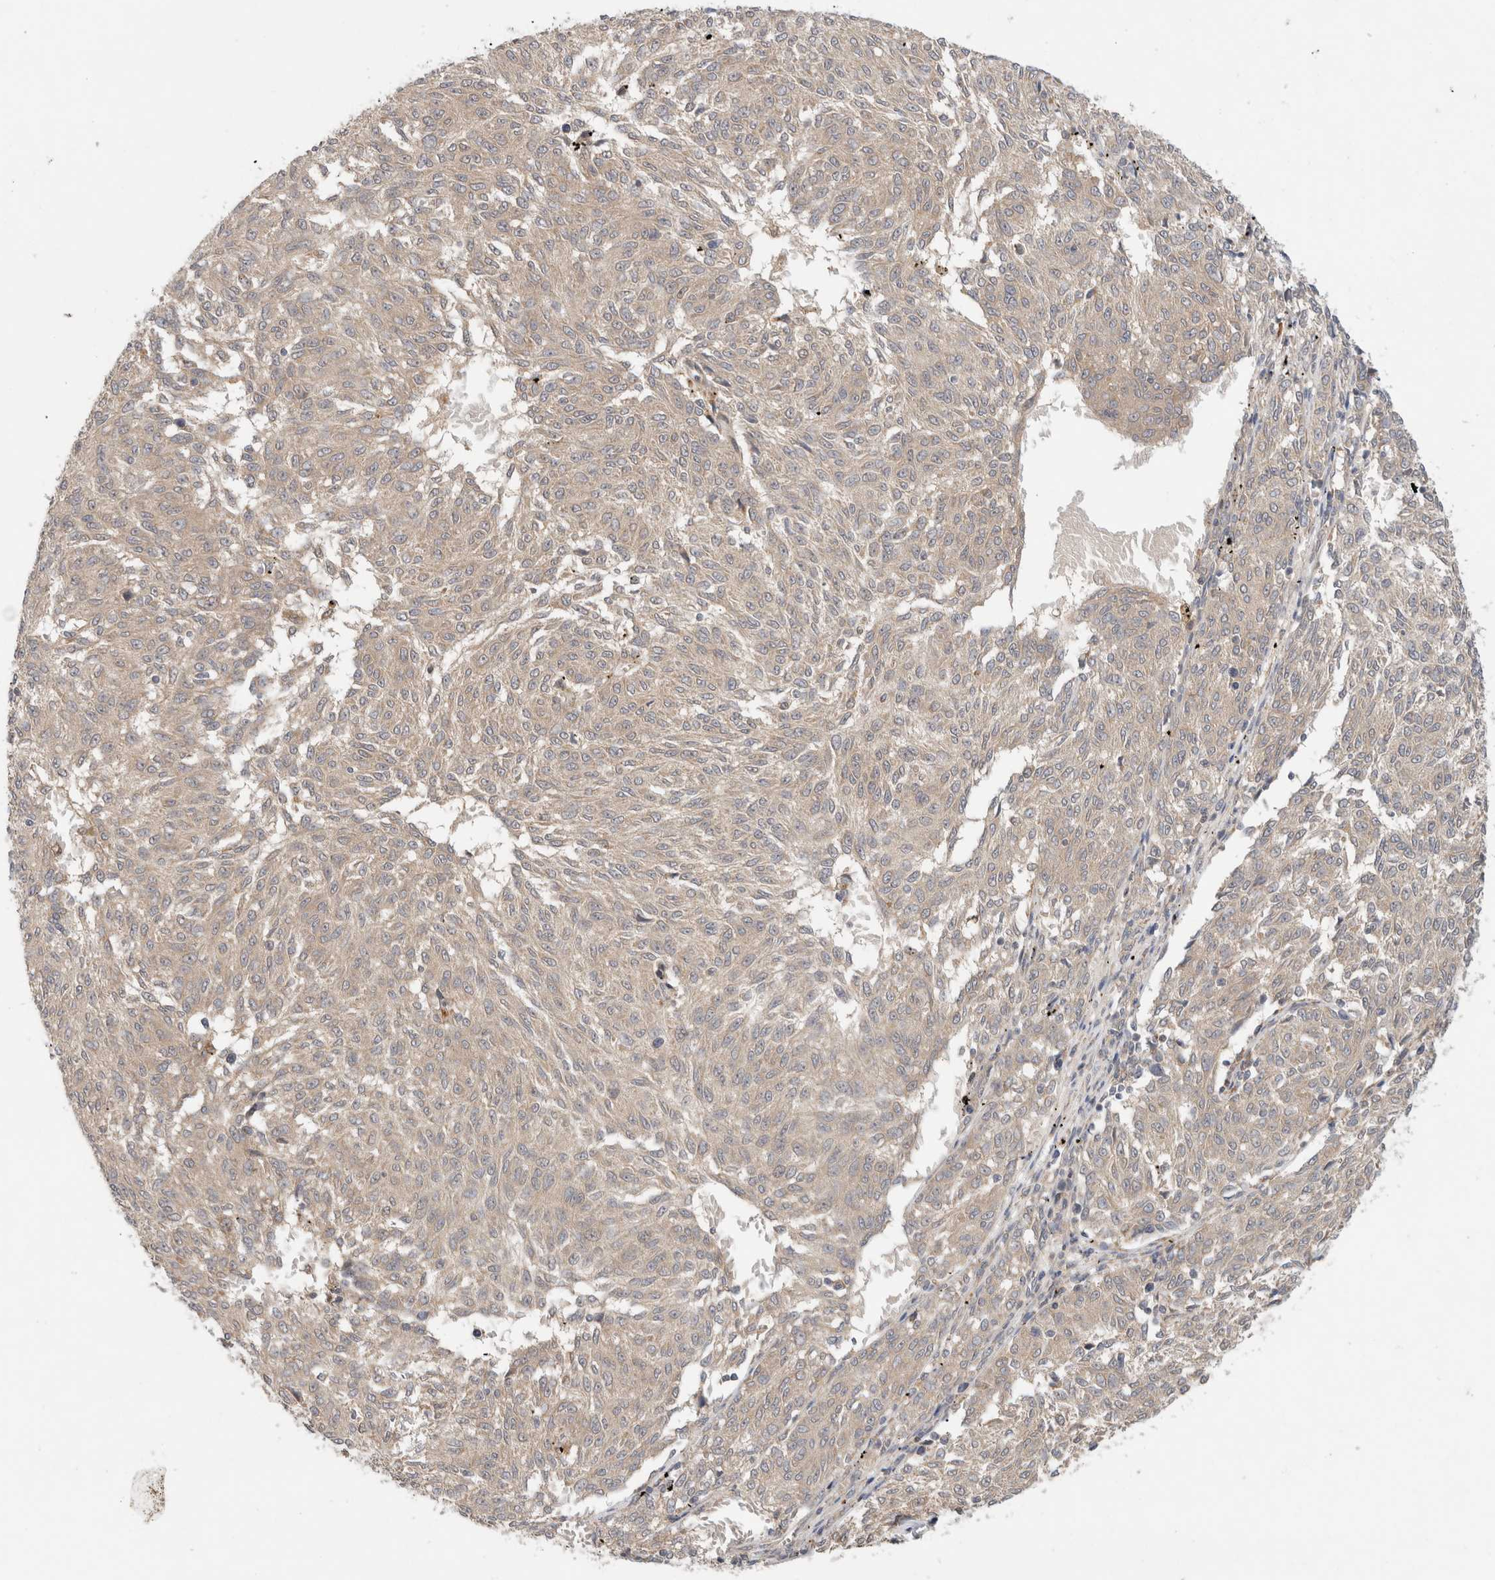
{"staining": {"intensity": "negative", "quantity": "none", "location": "none"}, "tissue": "melanoma", "cell_type": "Tumor cells", "image_type": "cancer", "snomed": [{"axis": "morphology", "description": "Malignant melanoma, NOS"}, {"axis": "topography", "description": "Skin"}], "caption": "Tumor cells show no significant expression in malignant melanoma.", "gene": "SGK1", "patient": {"sex": "female", "age": 72}}